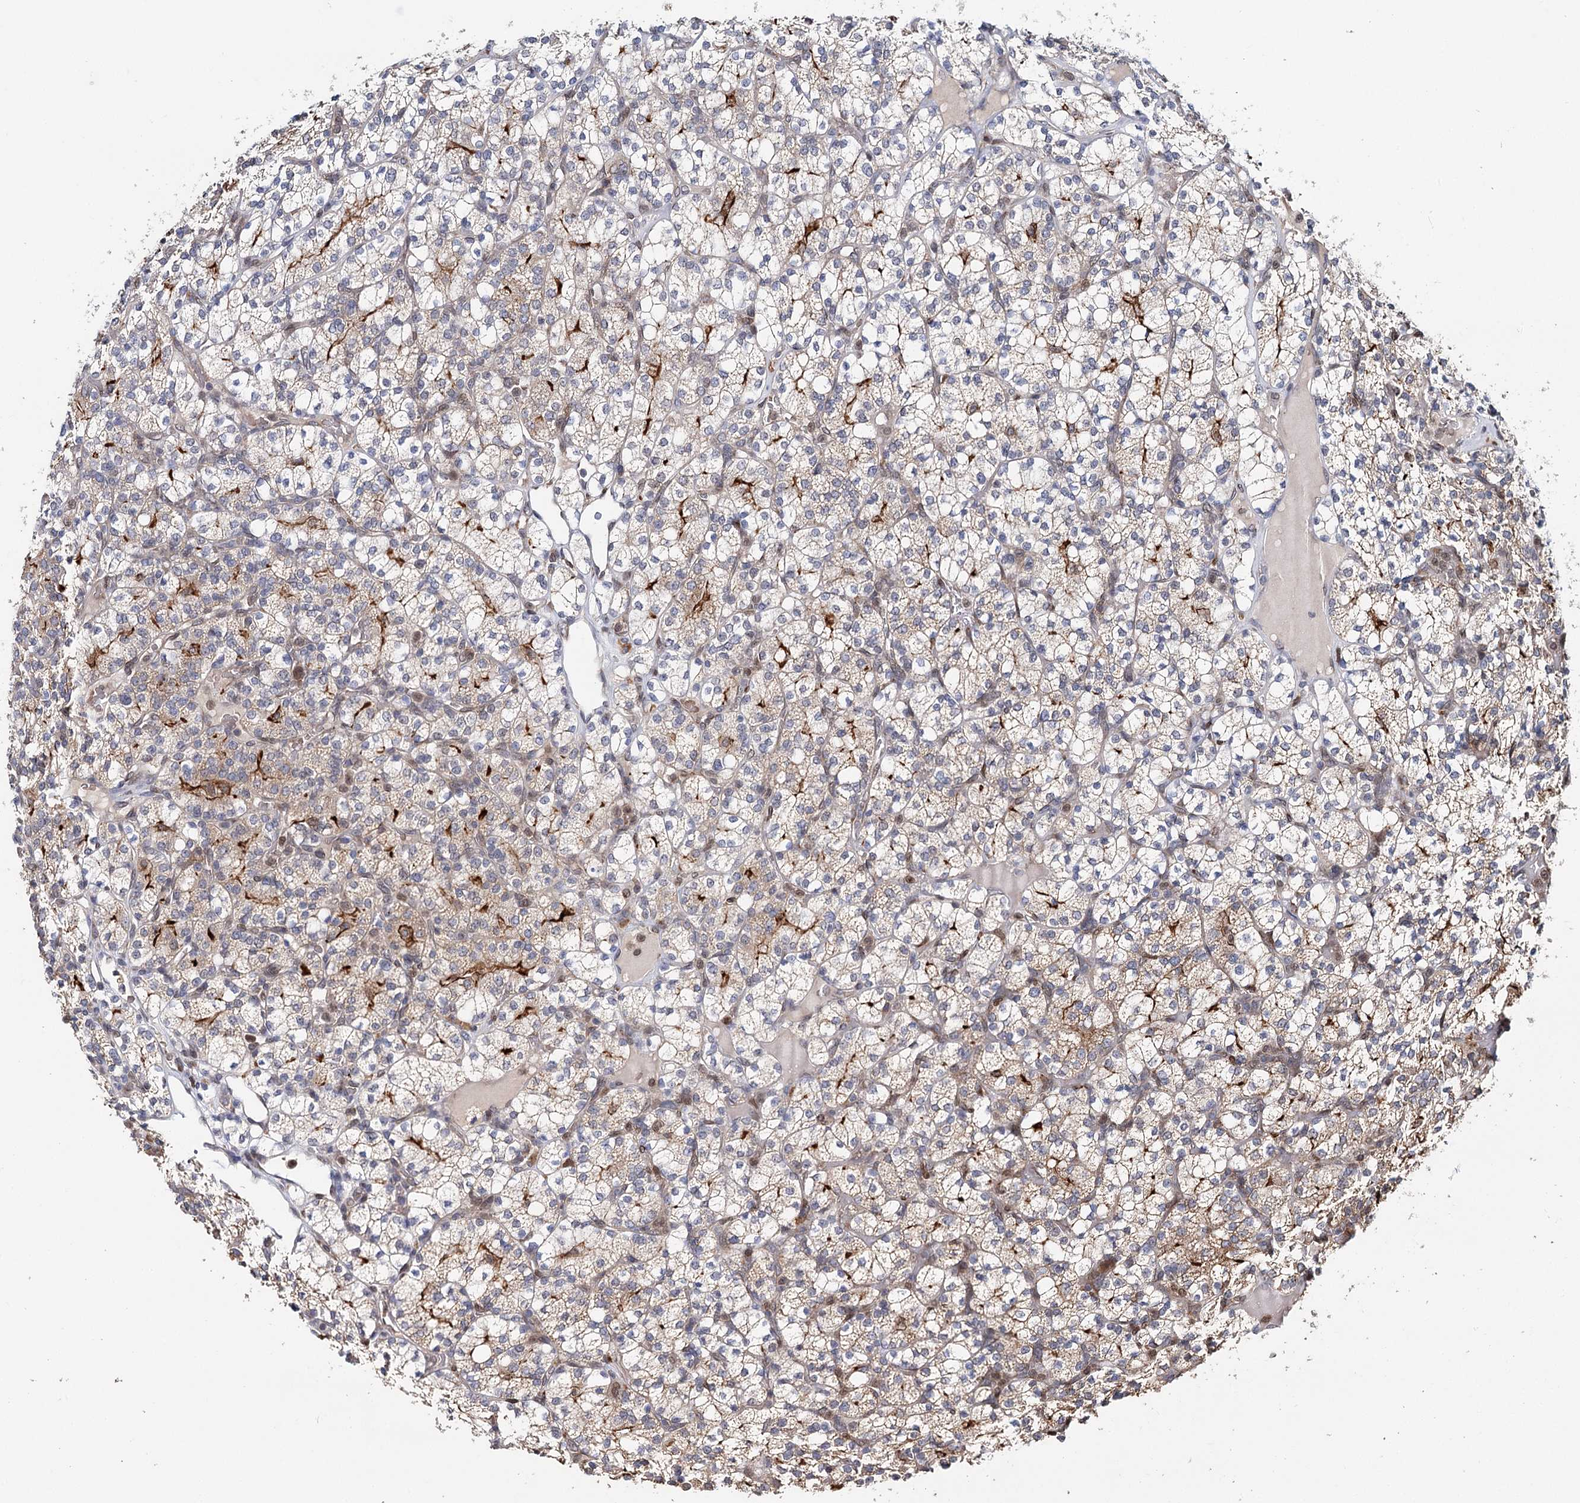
{"staining": {"intensity": "moderate", "quantity": "<25%", "location": "cytoplasmic/membranous"}, "tissue": "renal cancer", "cell_type": "Tumor cells", "image_type": "cancer", "snomed": [{"axis": "morphology", "description": "Adenocarcinoma, NOS"}, {"axis": "topography", "description": "Kidney"}], "caption": "Immunohistochemical staining of human renal cancer (adenocarcinoma) displays low levels of moderate cytoplasmic/membranous positivity in approximately <25% of tumor cells. Using DAB (brown) and hematoxylin (blue) stains, captured at high magnification using brightfield microscopy.", "gene": "CFAP46", "patient": {"sex": "male", "age": 77}}